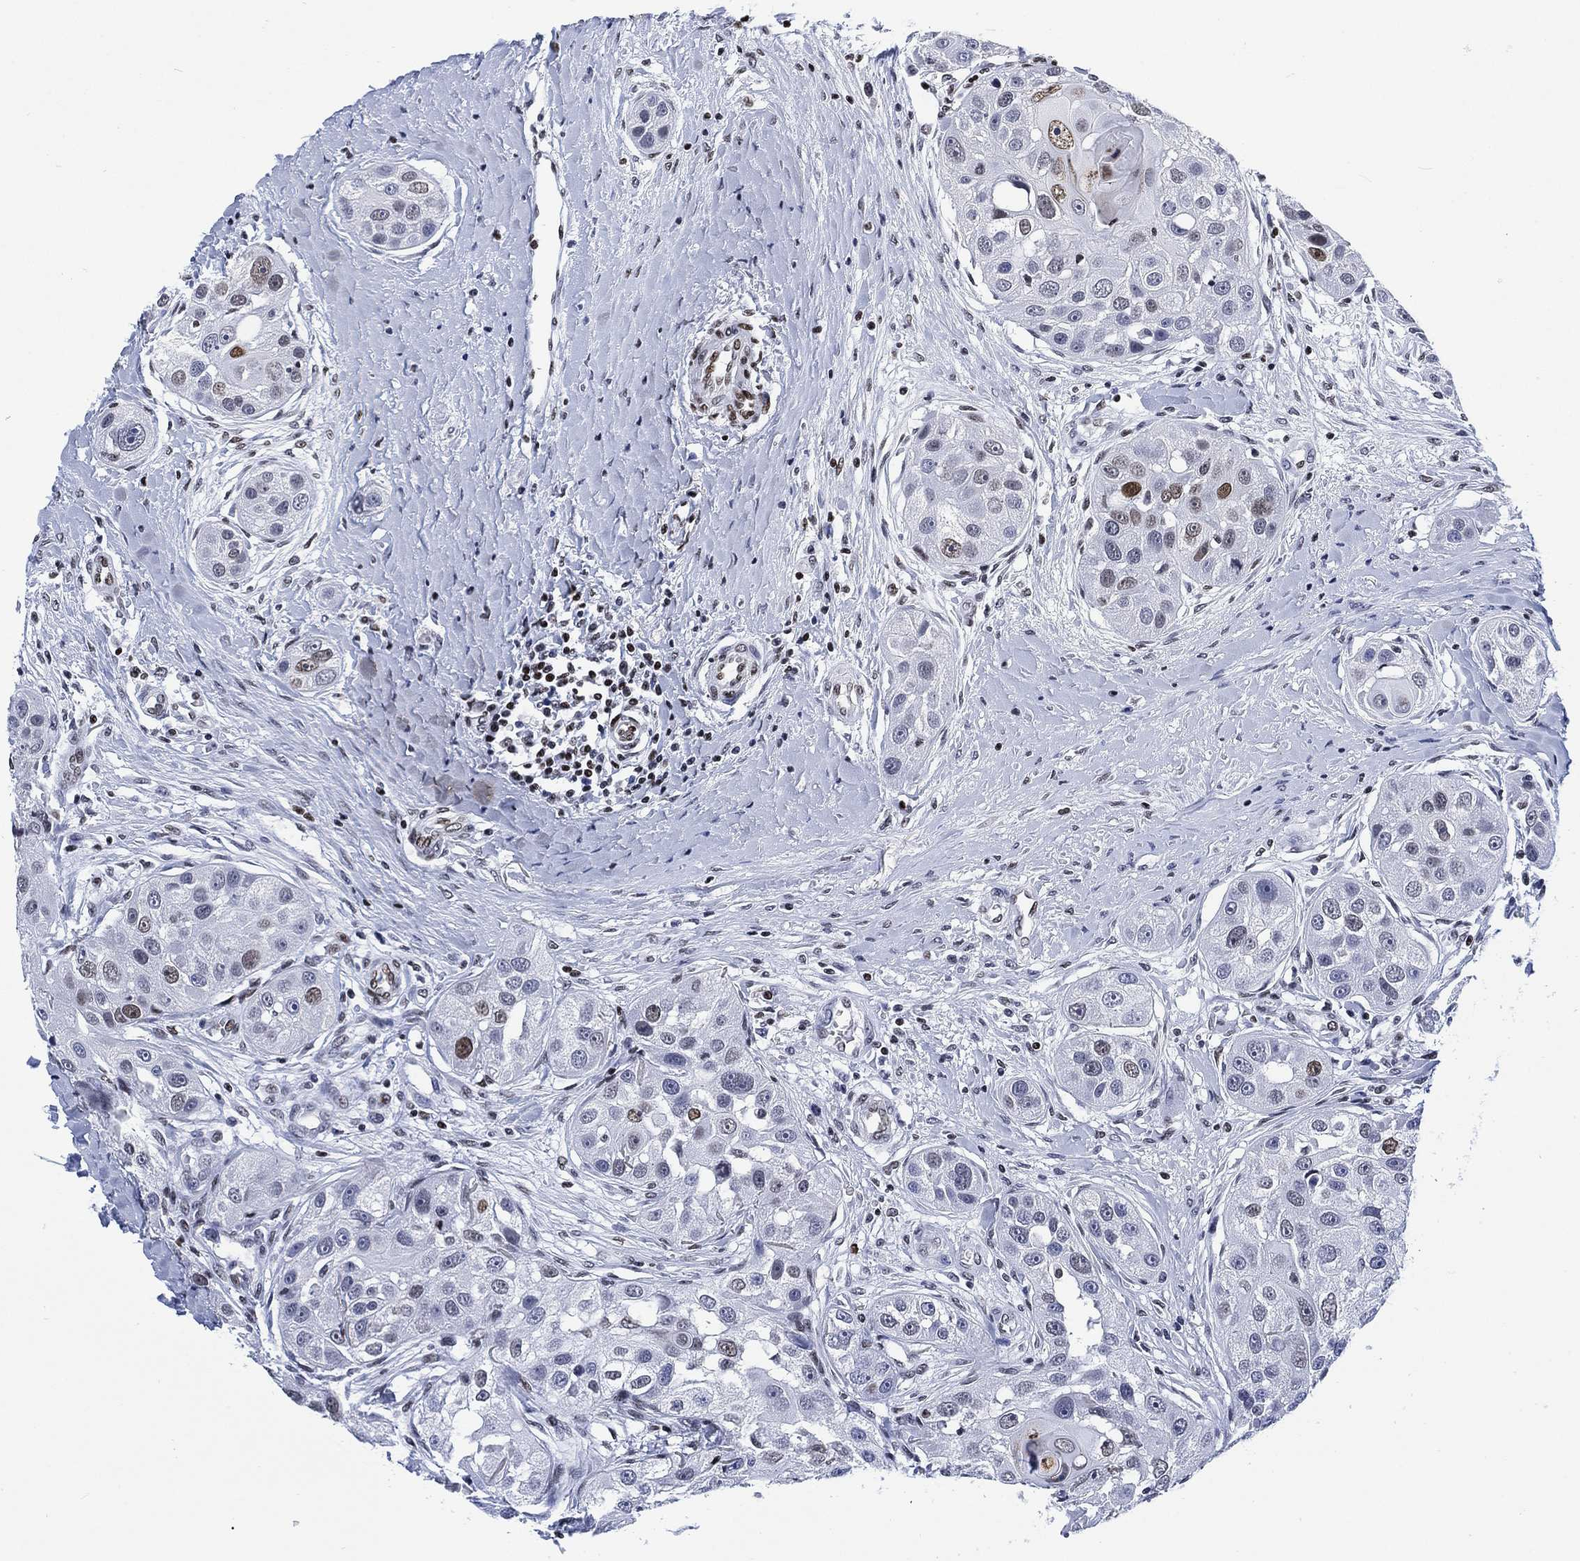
{"staining": {"intensity": "moderate", "quantity": "<25%", "location": "nuclear"}, "tissue": "head and neck cancer", "cell_type": "Tumor cells", "image_type": "cancer", "snomed": [{"axis": "morphology", "description": "Normal tissue, NOS"}, {"axis": "morphology", "description": "Squamous cell carcinoma, NOS"}, {"axis": "topography", "description": "Skeletal muscle"}, {"axis": "topography", "description": "Head-Neck"}], "caption": "A high-resolution histopathology image shows immunohistochemistry staining of squamous cell carcinoma (head and neck), which reveals moderate nuclear staining in approximately <25% of tumor cells.", "gene": "H1-10", "patient": {"sex": "male", "age": 51}}